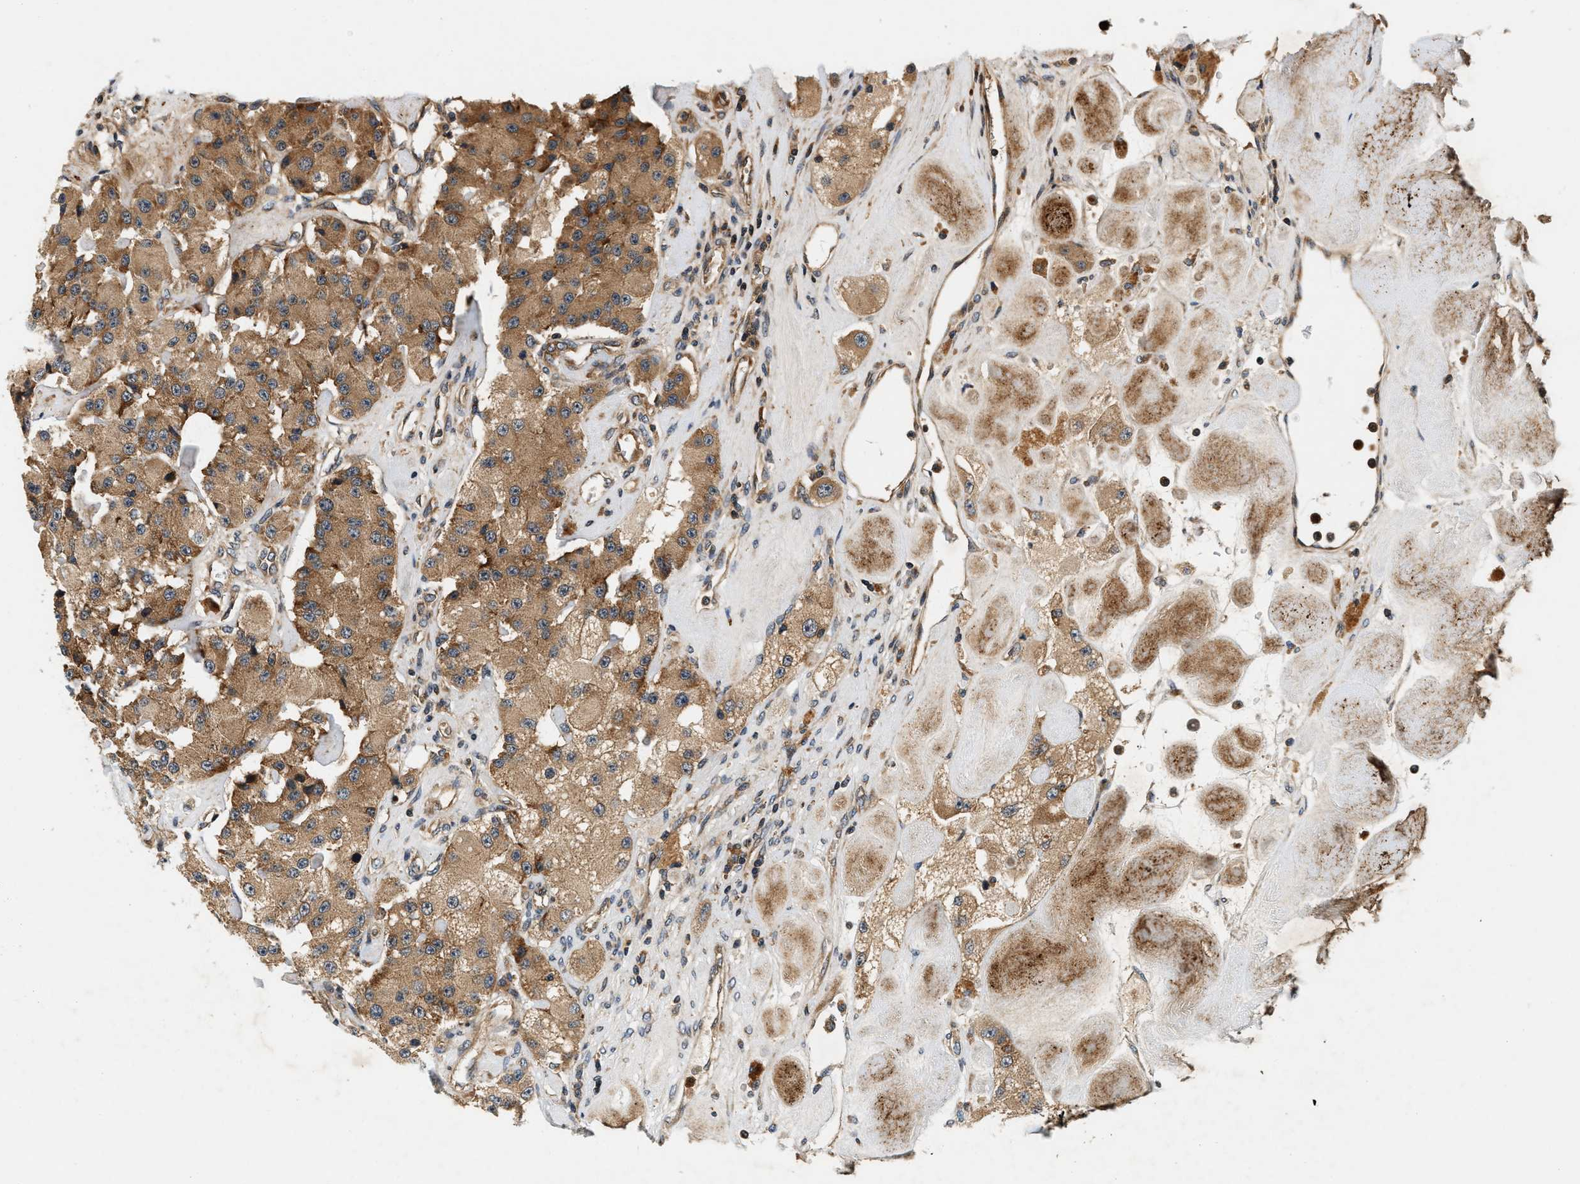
{"staining": {"intensity": "moderate", "quantity": ">75%", "location": "cytoplasmic/membranous"}, "tissue": "carcinoid", "cell_type": "Tumor cells", "image_type": "cancer", "snomed": [{"axis": "morphology", "description": "Carcinoid, malignant, NOS"}, {"axis": "topography", "description": "Pancreas"}], "caption": "Malignant carcinoid tissue exhibits moderate cytoplasmic/membranous staining in approximately >75% of tumor cells, visualized by immunohistochemistry. (brown staining indicates protein expression, while blue staining denotes nuclei).", "gene": "SAMD9", "patient": {"sex": "male", "age": 41}}